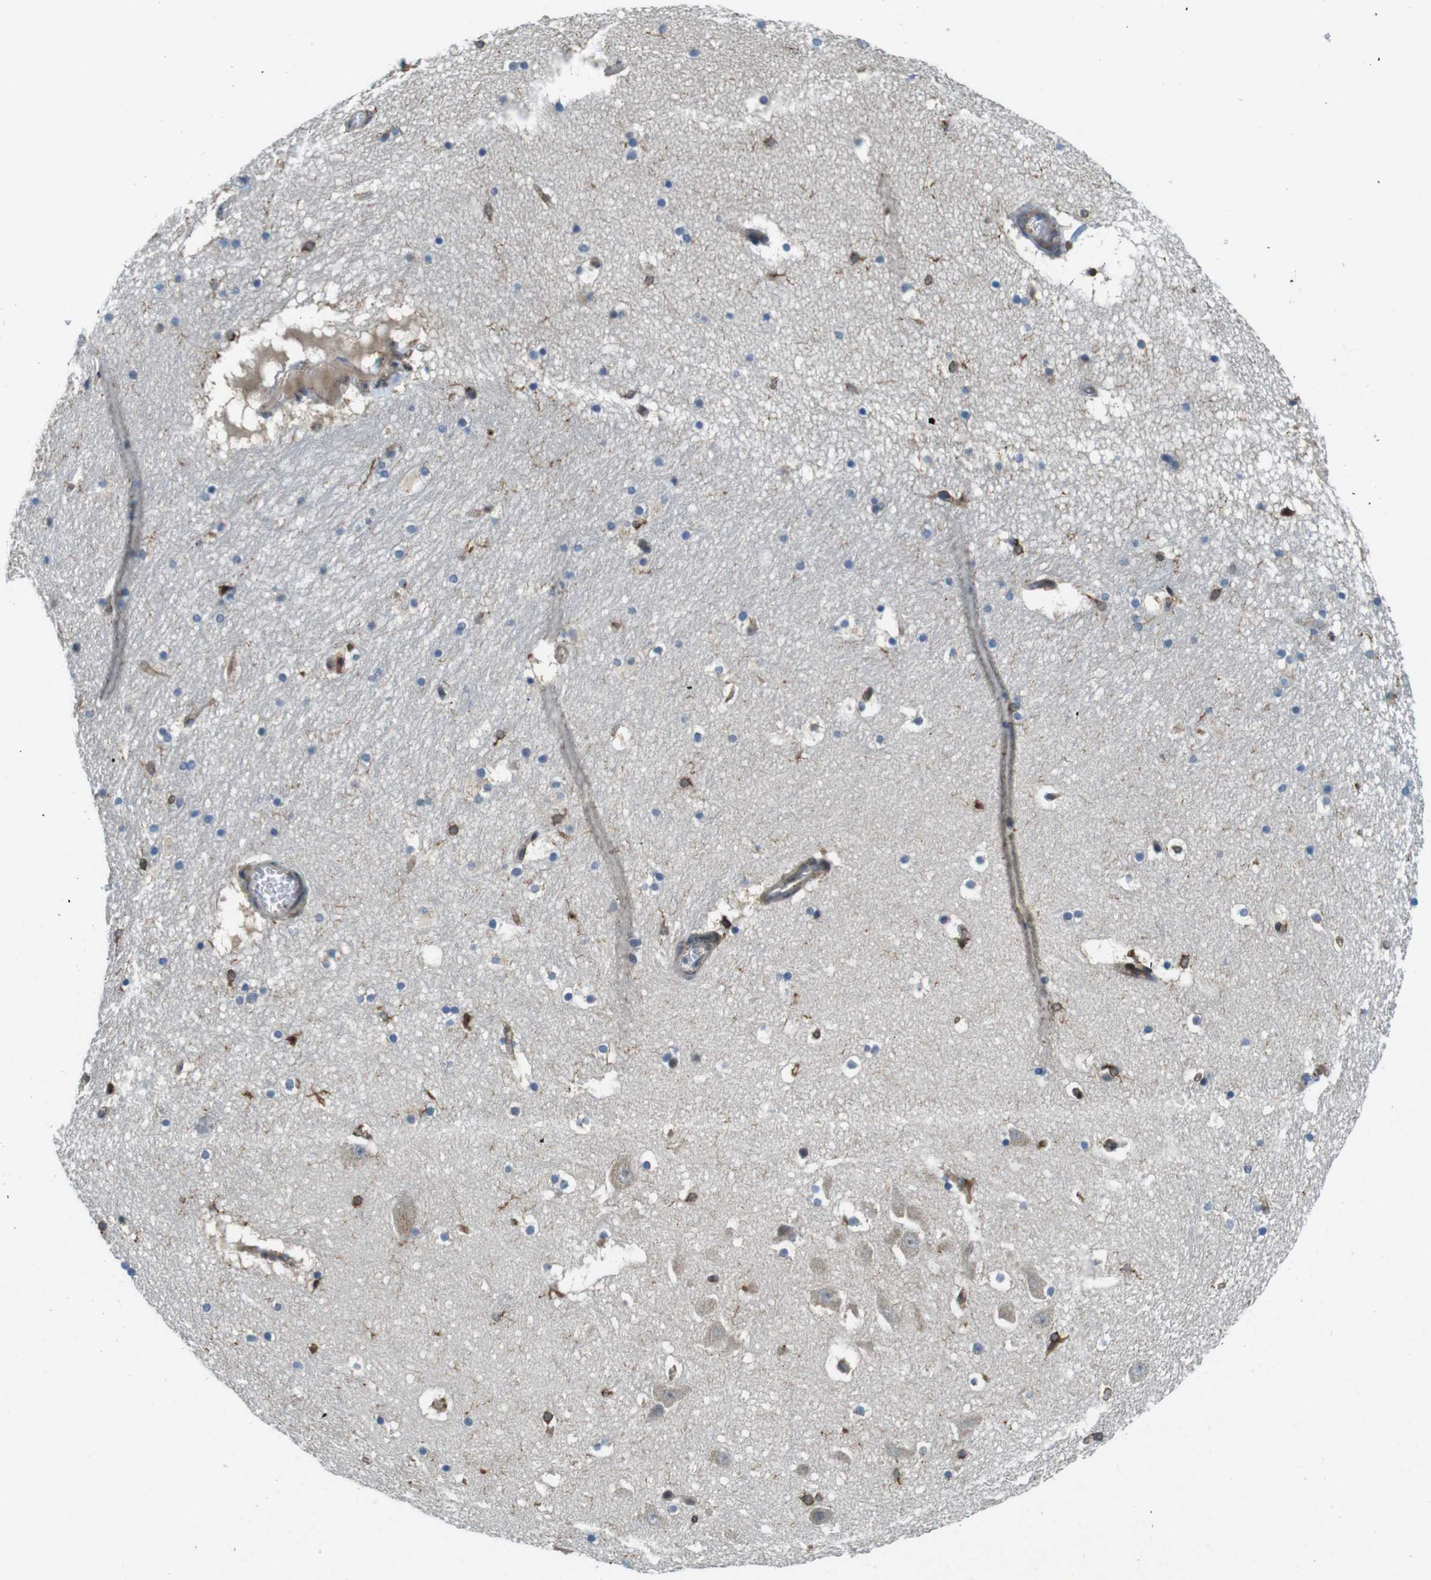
{"staining": {"intensity": "weak", "quantity": "<25%", "location": "cytoplasmic/membranous"}, "tissue": "hippocampus", "cell_type": "Glial cells", "image_type": "normal", "snomed": [{"axis": "morphology", "description": "Normal tissue, NOS"}, {"axis": "topography", "description": "Hippocampus"}], "caption": "IHC histopathology image of benign hippocampus stained for a protein (brown), which demonstrates no expression in glial cells. The staining is performed using DAB brown chromogen with nuclei counter-stained in using hematoxylin.", "gene": "PALD1", "patient": {"sex": "male", "age": 45}}